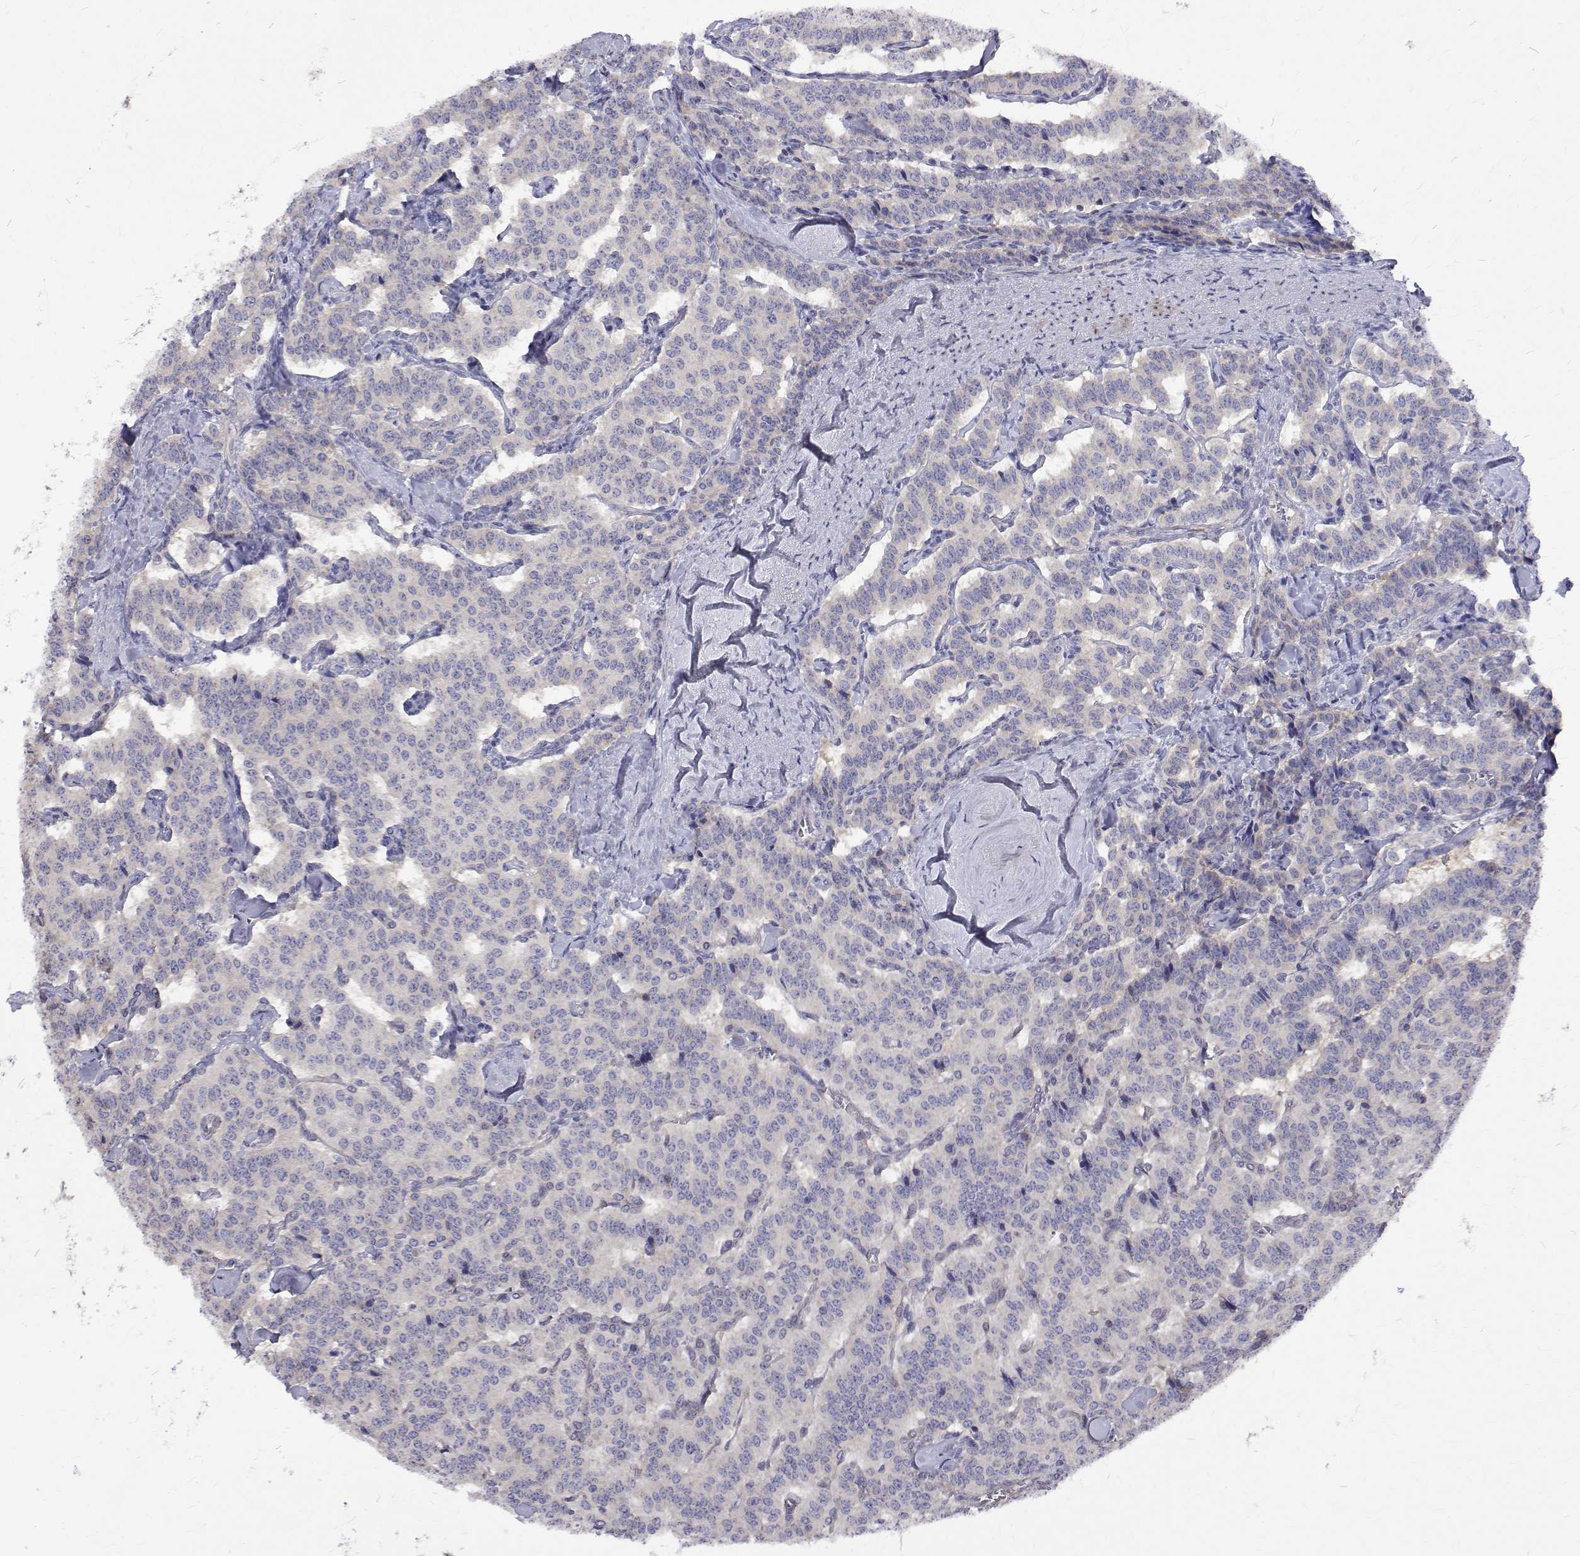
{"staining": {"intensity": "negative", "quantity": "none", "location": "none"}, "tissue": "carcinoid", "cell_type": "Tumor cells", "image_type": "cancer", "snomed": [{"axis": "morphology", "description": "Carcinoid, malignant, NOS"}, {"axis": "topography", "description": "Lung"}], "caption": "This is an immunohistochemistry histopathology image of human carcinoid (malignant). There is no positivity in tumor cells.", "gene": "PADI1", "patient": {"sex": "female", "age": 46}}